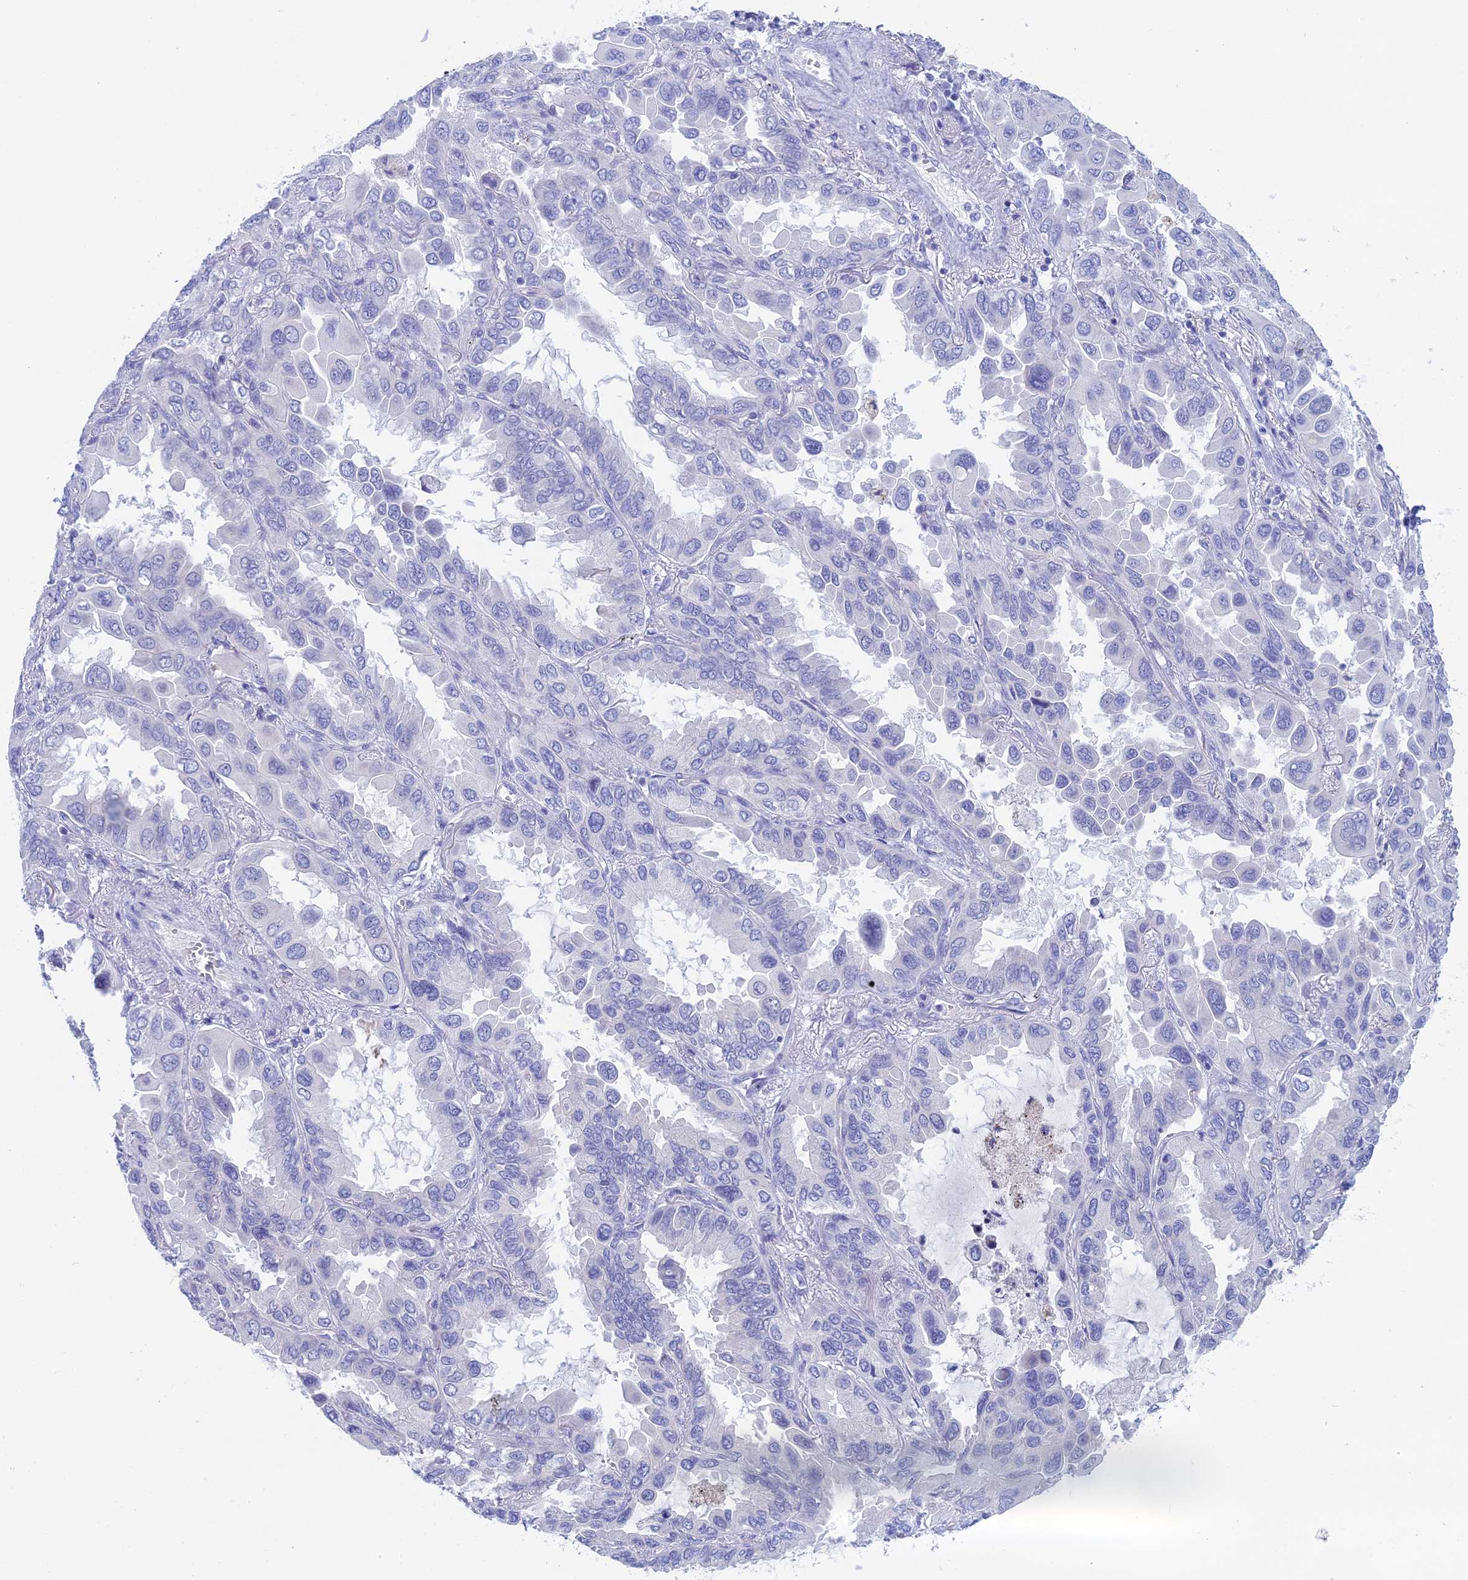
{"staining": {"intensity": "negative", "quantity": "none", "location": "none"}, "tissue": "lung cancer", "cell_type": "Tumor cells", "image_type": "cancer", "snomed": [{"axis": "morphology", "description": "Adenocarcinoma, NOS"}, {"axis": "topography", "description": "Lung"}], "caption": "An immunohistochemistry (IHC) photomicrograph of adenocarcinoma (lung) is shown. There is no staining in tumor cells of adenocarcinoma (lung).", "gene": "BTBD19", "patient": {"sex": "male", "age": 64}}